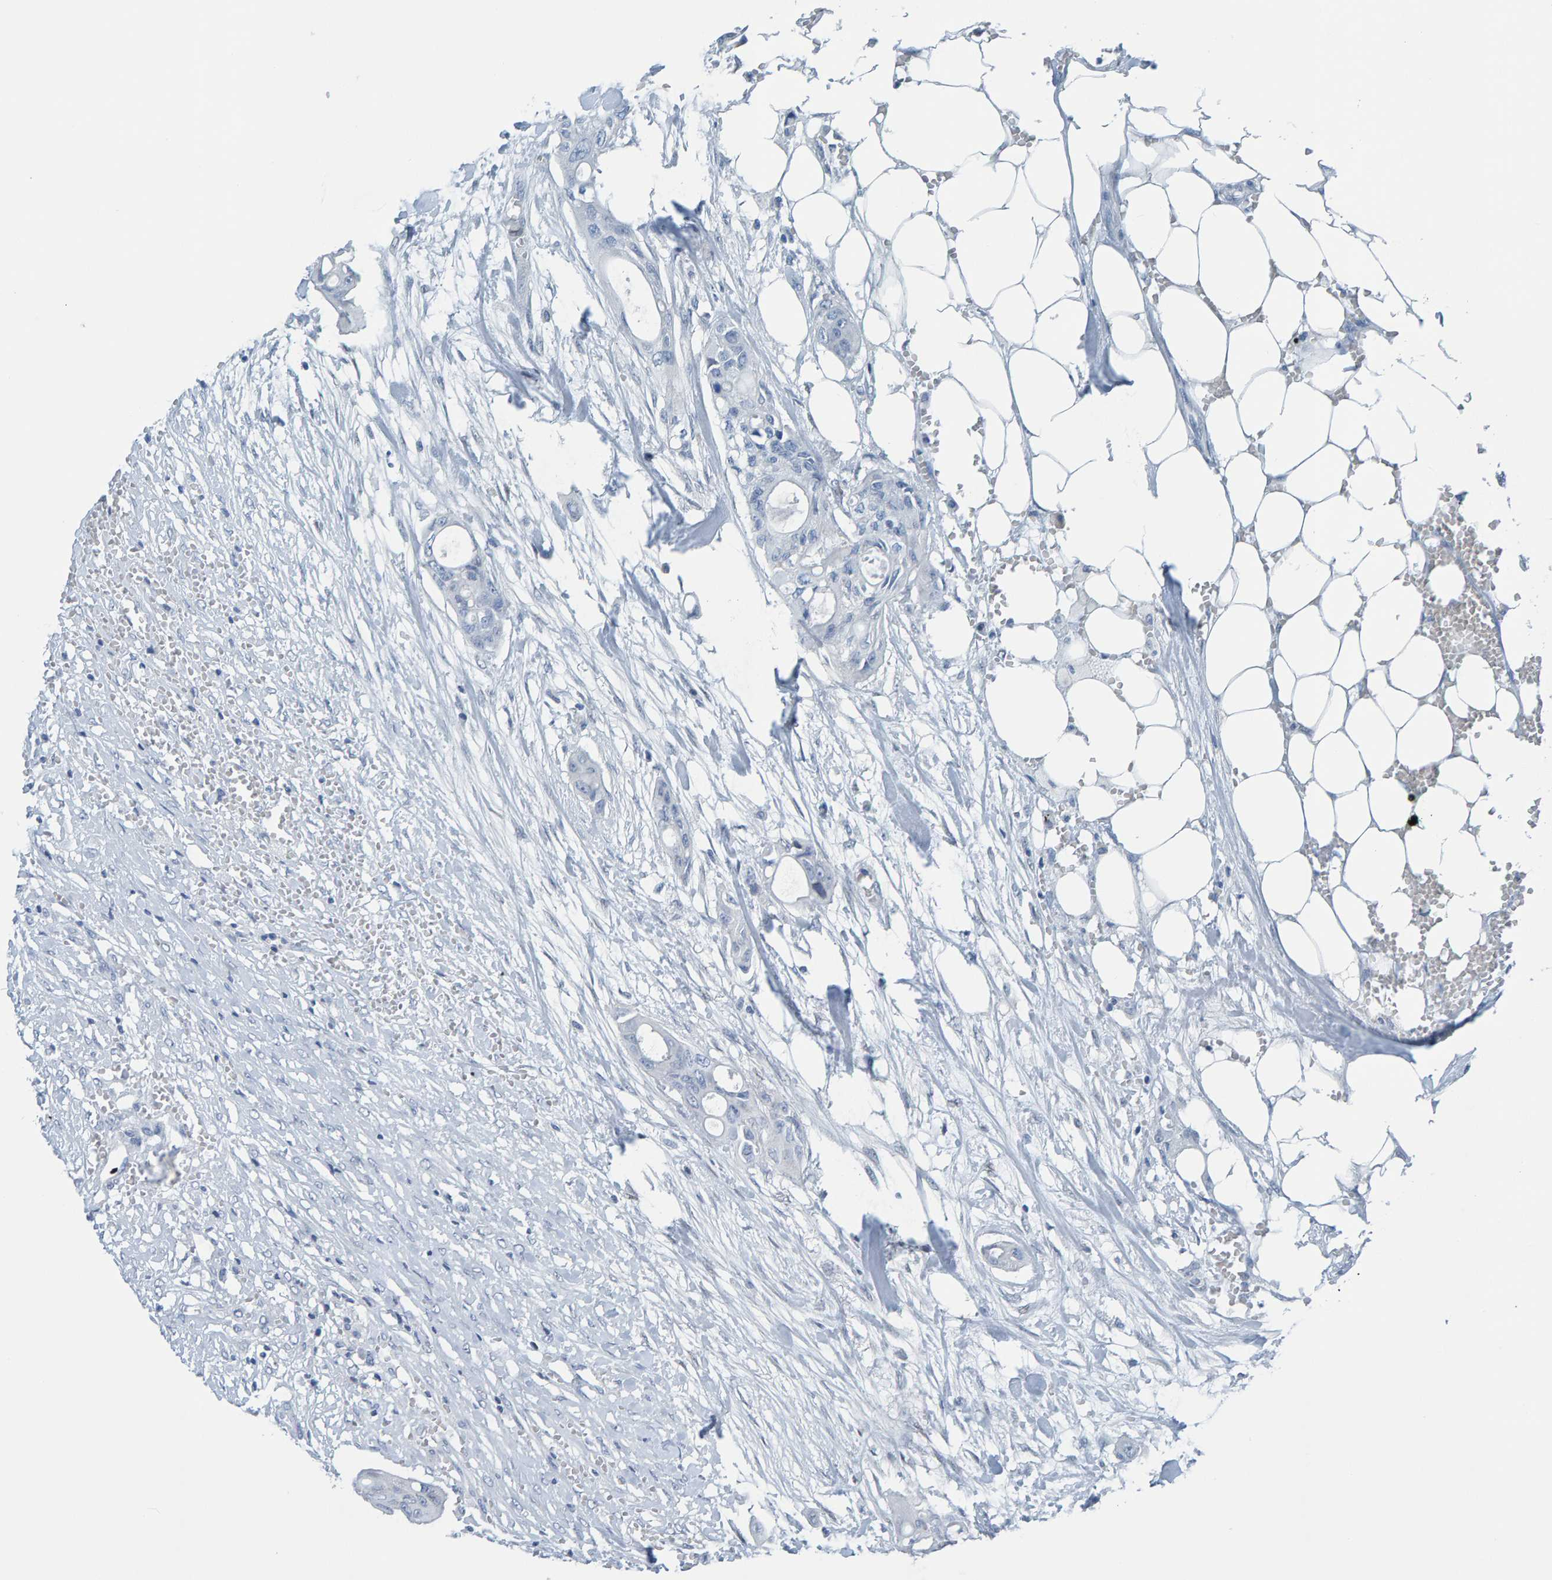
{"staining": {"intensity": "negative", "quantity": "none", "location": "none"}, "tissue": "colorectal cancer", "cell_type": "Tumor cells", "image_type": "cancer", "snomed": [{"axis": "morphology", "description": "Adenocarcinoma, NOS"}, {"axis": "topography", "description": "Colon"}], "caption": "Tumor cells are negative for protein expression in human colorectal adenocarcinoma.", "gene": "LMNB2", "patient": {"sex": "female", "age": 57}}